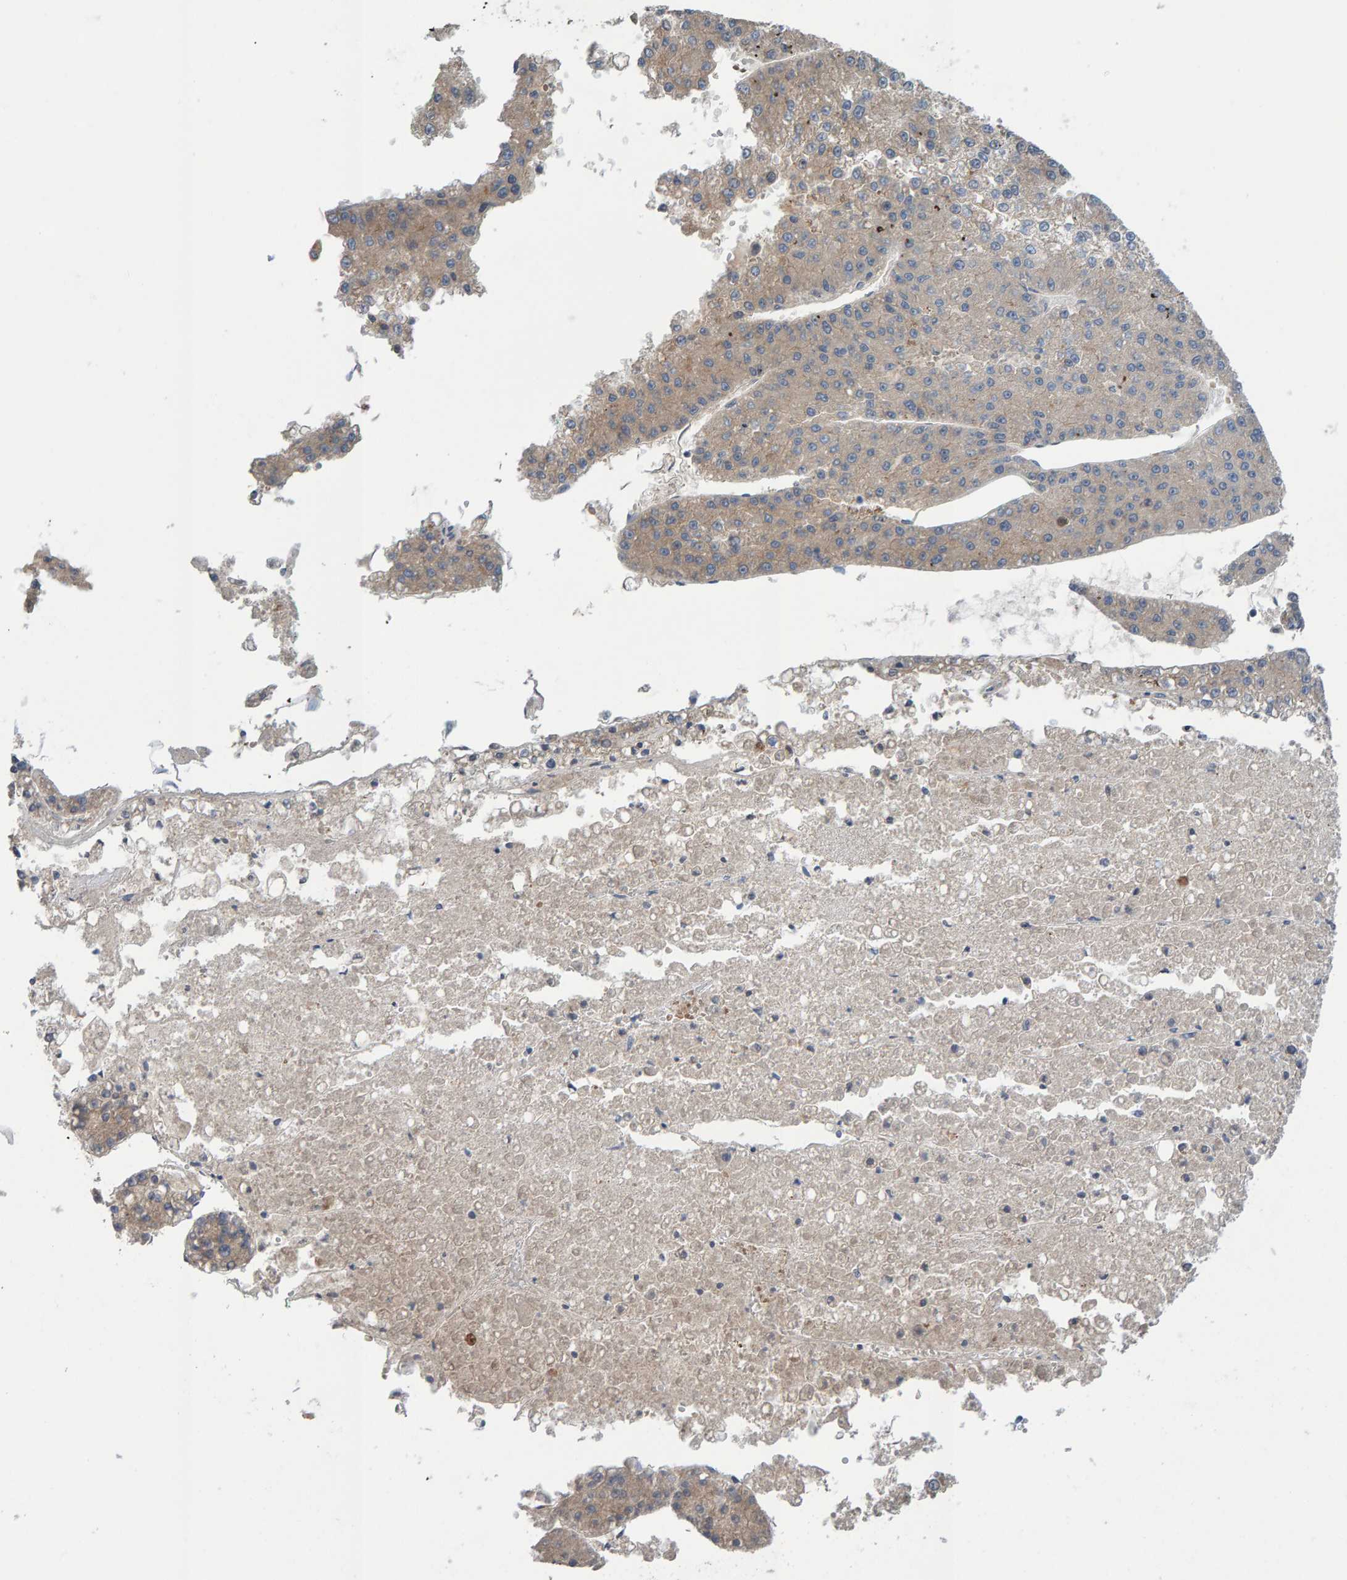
{"staining": {"intensity": "weak", "quantity": ">75%", "location": "cytoplasmic/membranous"}, "tissue": "liver cancer", "cell_type": "Tumor cells", "image_type": "cancer", "snomed": [{"axis": "morphology", "description": "Carcinoma, Hepatocellular, NOS"}, {"axis": "topography", "description": "Liver"}], "caption": "This is a histology image of IHC staining of liver cancer, which shows weak positivity in the cytoplasmic/membranous of tumor cells.", "gene": "LRSAM1", "patient": {"sex": "female", "age": 73}}